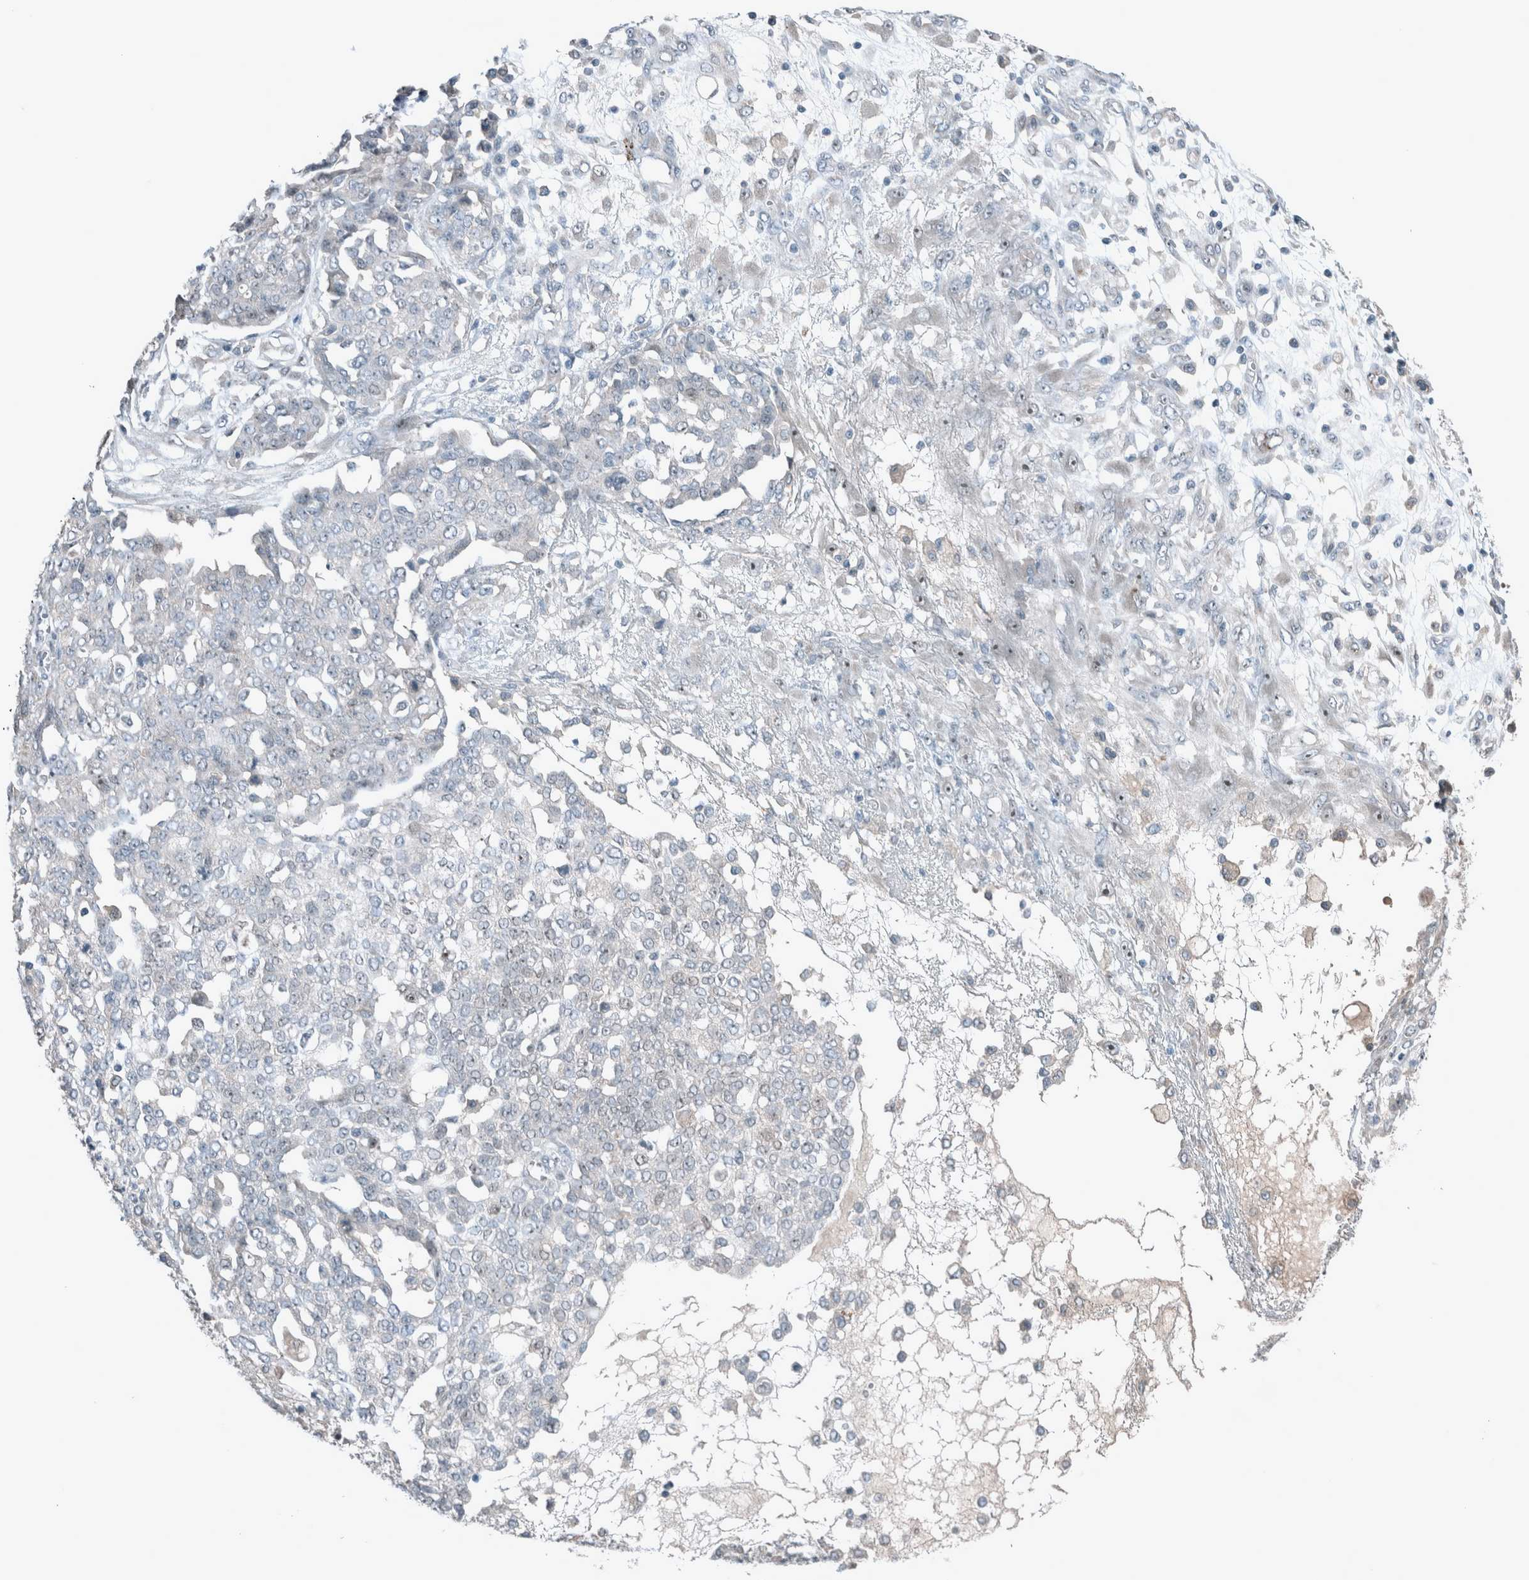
{"staining": {"intensity": "negative", "quantity": "none", "location": "none"}, "tissue": "ovarian cancer", "cell_type": "Tumor cells", "image_type": "cancer", "snomed": [{"axis": "morphology", "description": "Cystadenocarcinoma, serous, NOS"}, {"axis": "topography", "description": "Soft tissue"}, {"axis": "topography", "description": "Ovary"}], "caption": "IHC micrograph of neoplastic tissue: human ovarian serous cystadenocarcinoma stained with DAB (3,3'-diaminobenzidine) exhibits no significant protein staining in tumor cells.", "gene": "RALGDS", "patient": {"sex": "female", "age": 57}}